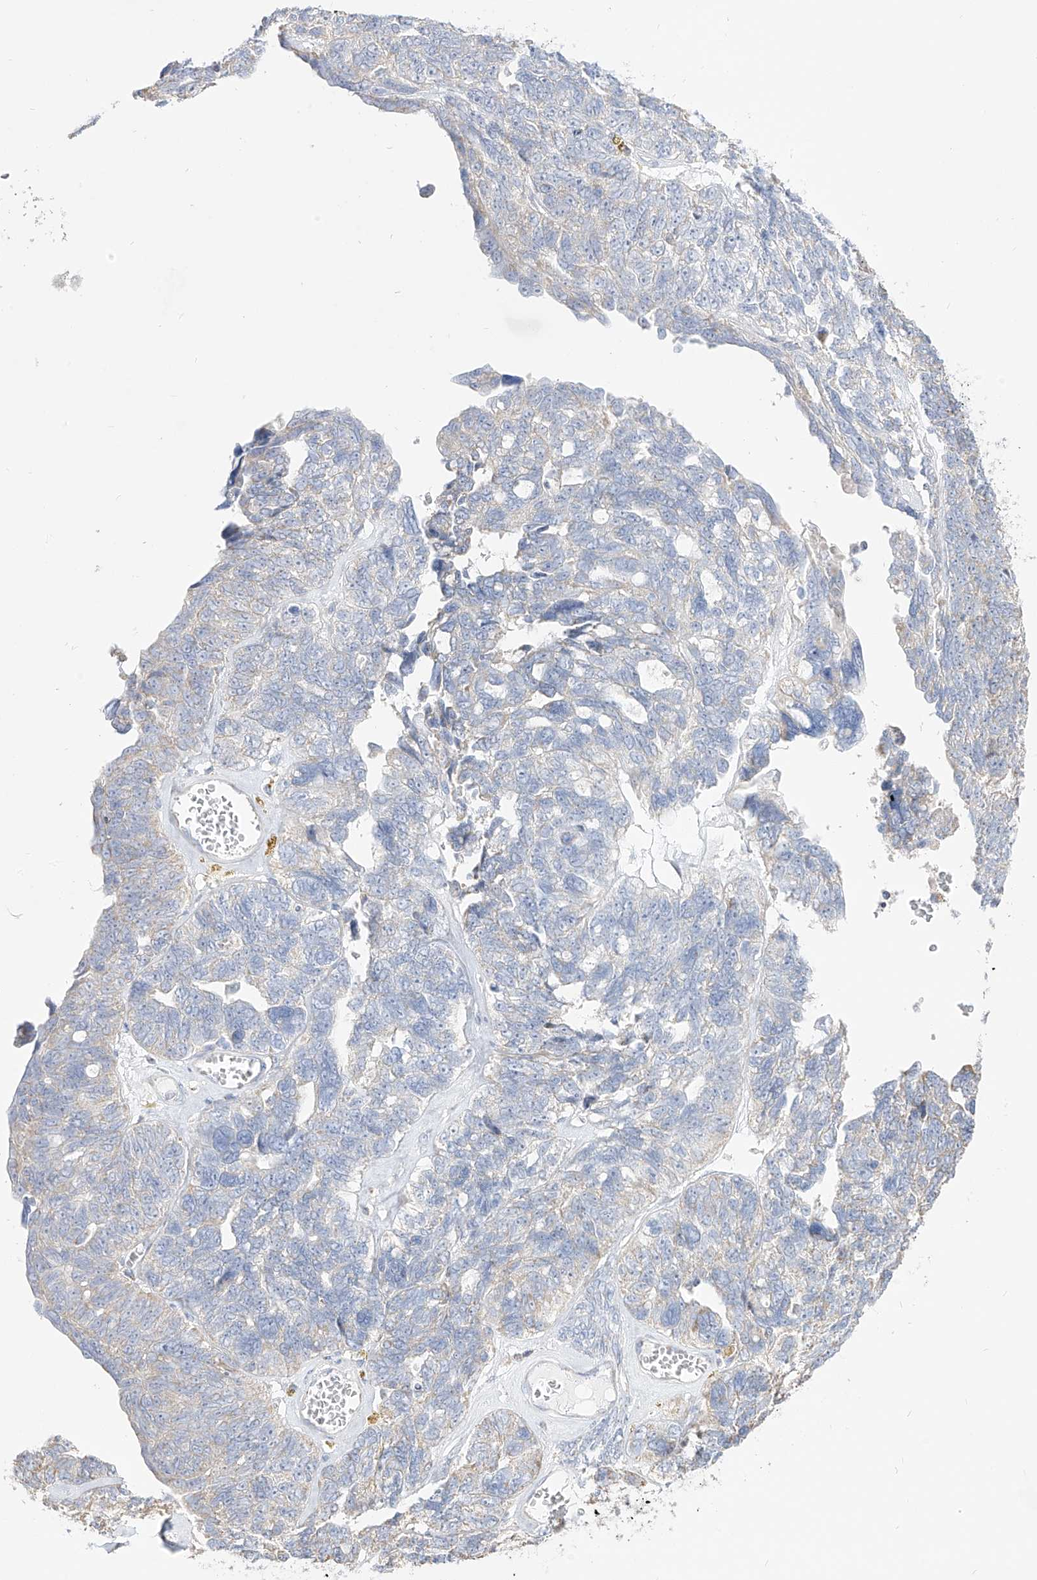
{"staining": {"intensity": "negative", "quantity": "none", "location": "none"}, "tissue": "ovarian cancer", "cell_type": "Tumor cells", "image_type": "cancer", "snomed": [{"axis": "morphology", "description": "Cystadenocarcinoma, serous, NOS"}, {"axis": "topography", "description": "Ovary"}], "caption": "Photomicrograph shows no protein staining in tumor cells of ovarian cancer (serous cystadenocarcinoma) tissue.", "gene": "RCHY1", "patient": {"sex": "female", "age": 79}}